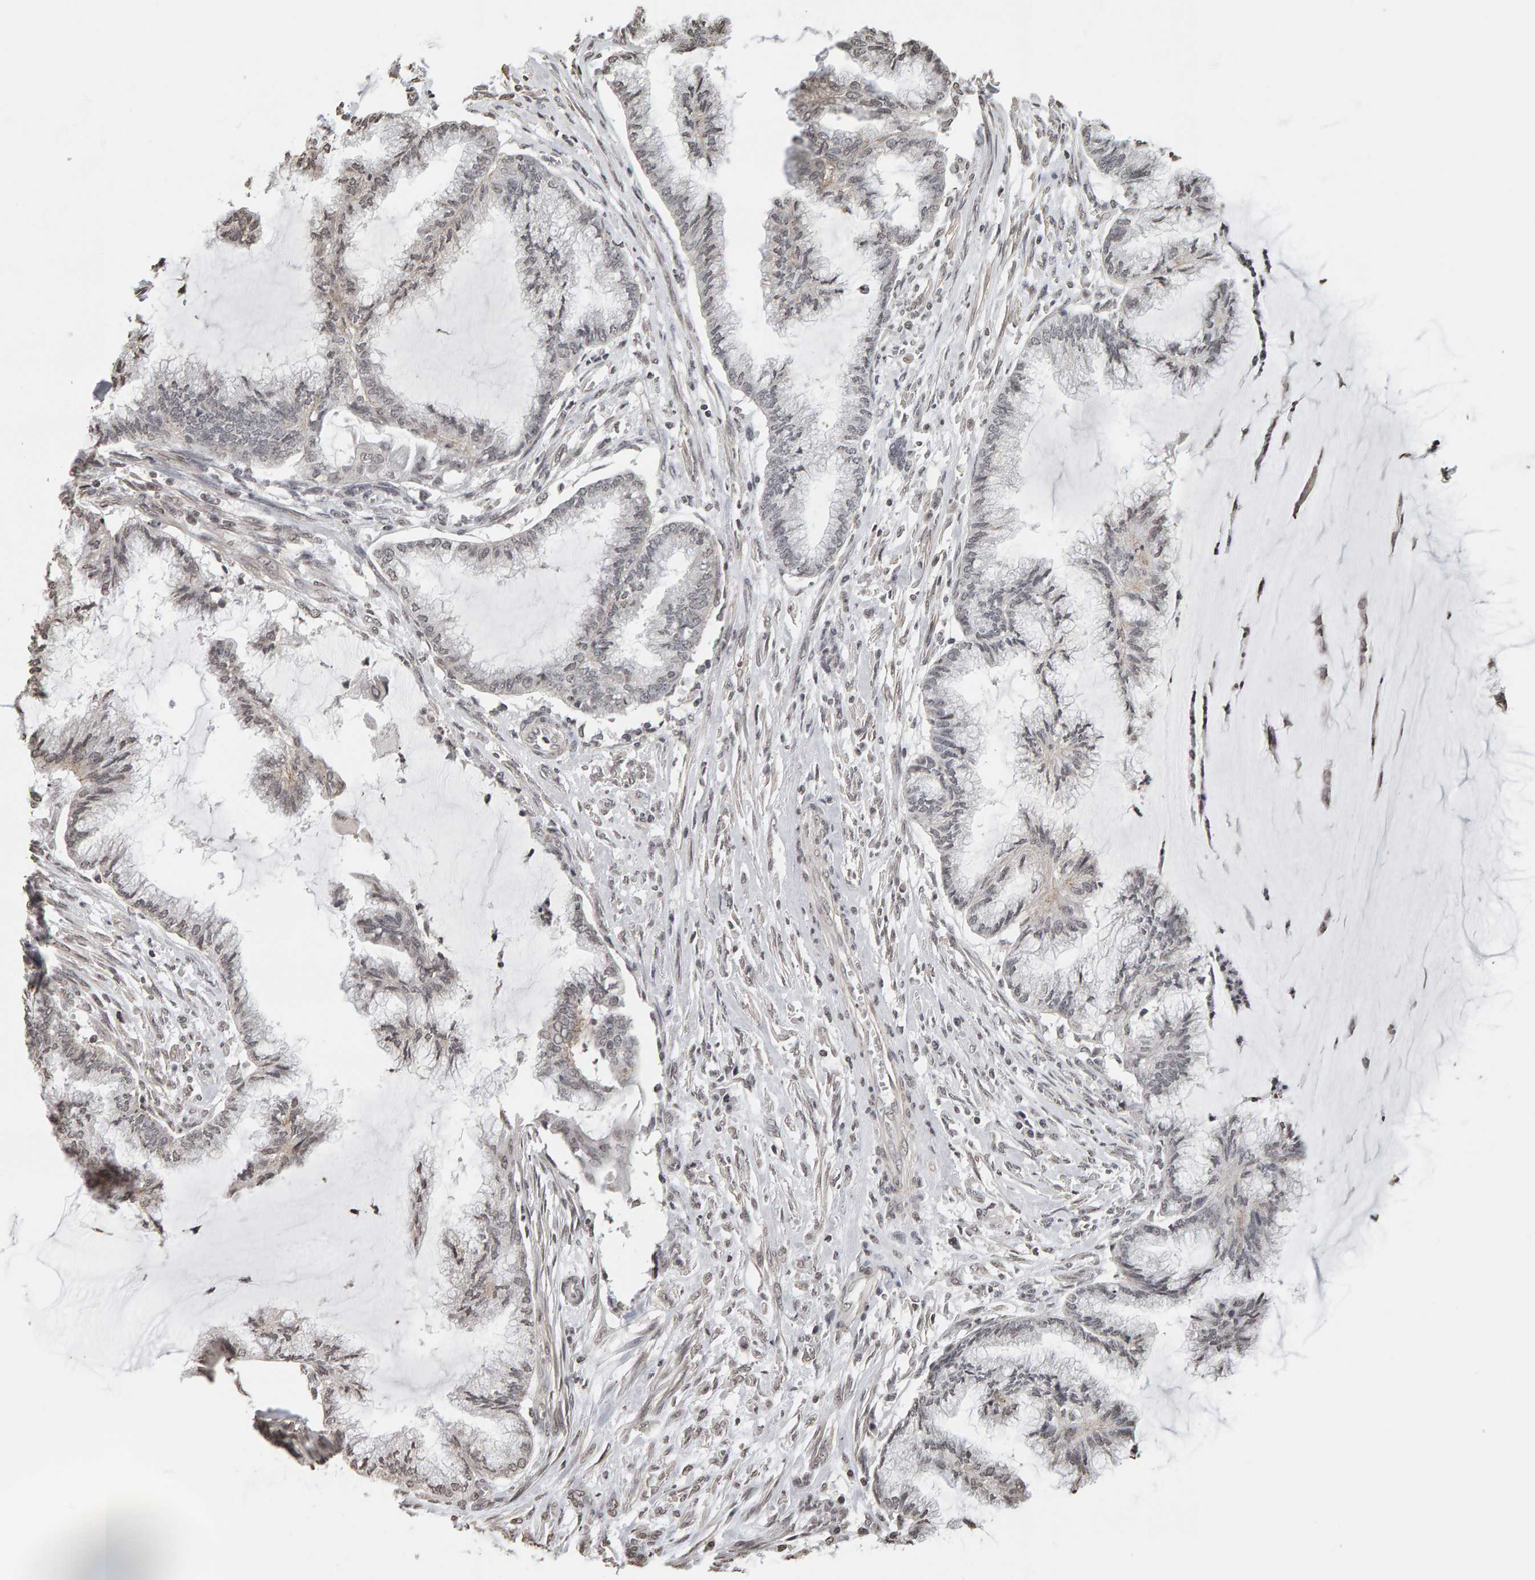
{"staining": {"intensity": "negative", "quantity": "none", "location": "none"}, "tissue": "endometrial cancer", "cell_type": "Tumor cells", "image_type": "cancer", "snomed": [{"axis": "morphology", "description": "Adenocarcinoma, NOS"}, {"axis": "topography", "description": "Endometrium"}], "caption": "Image shows no significant protein staining in tumor cells of endometrial cancer.", "gene": "AFF4", "patient": {"sex": "female", "age": 86}}